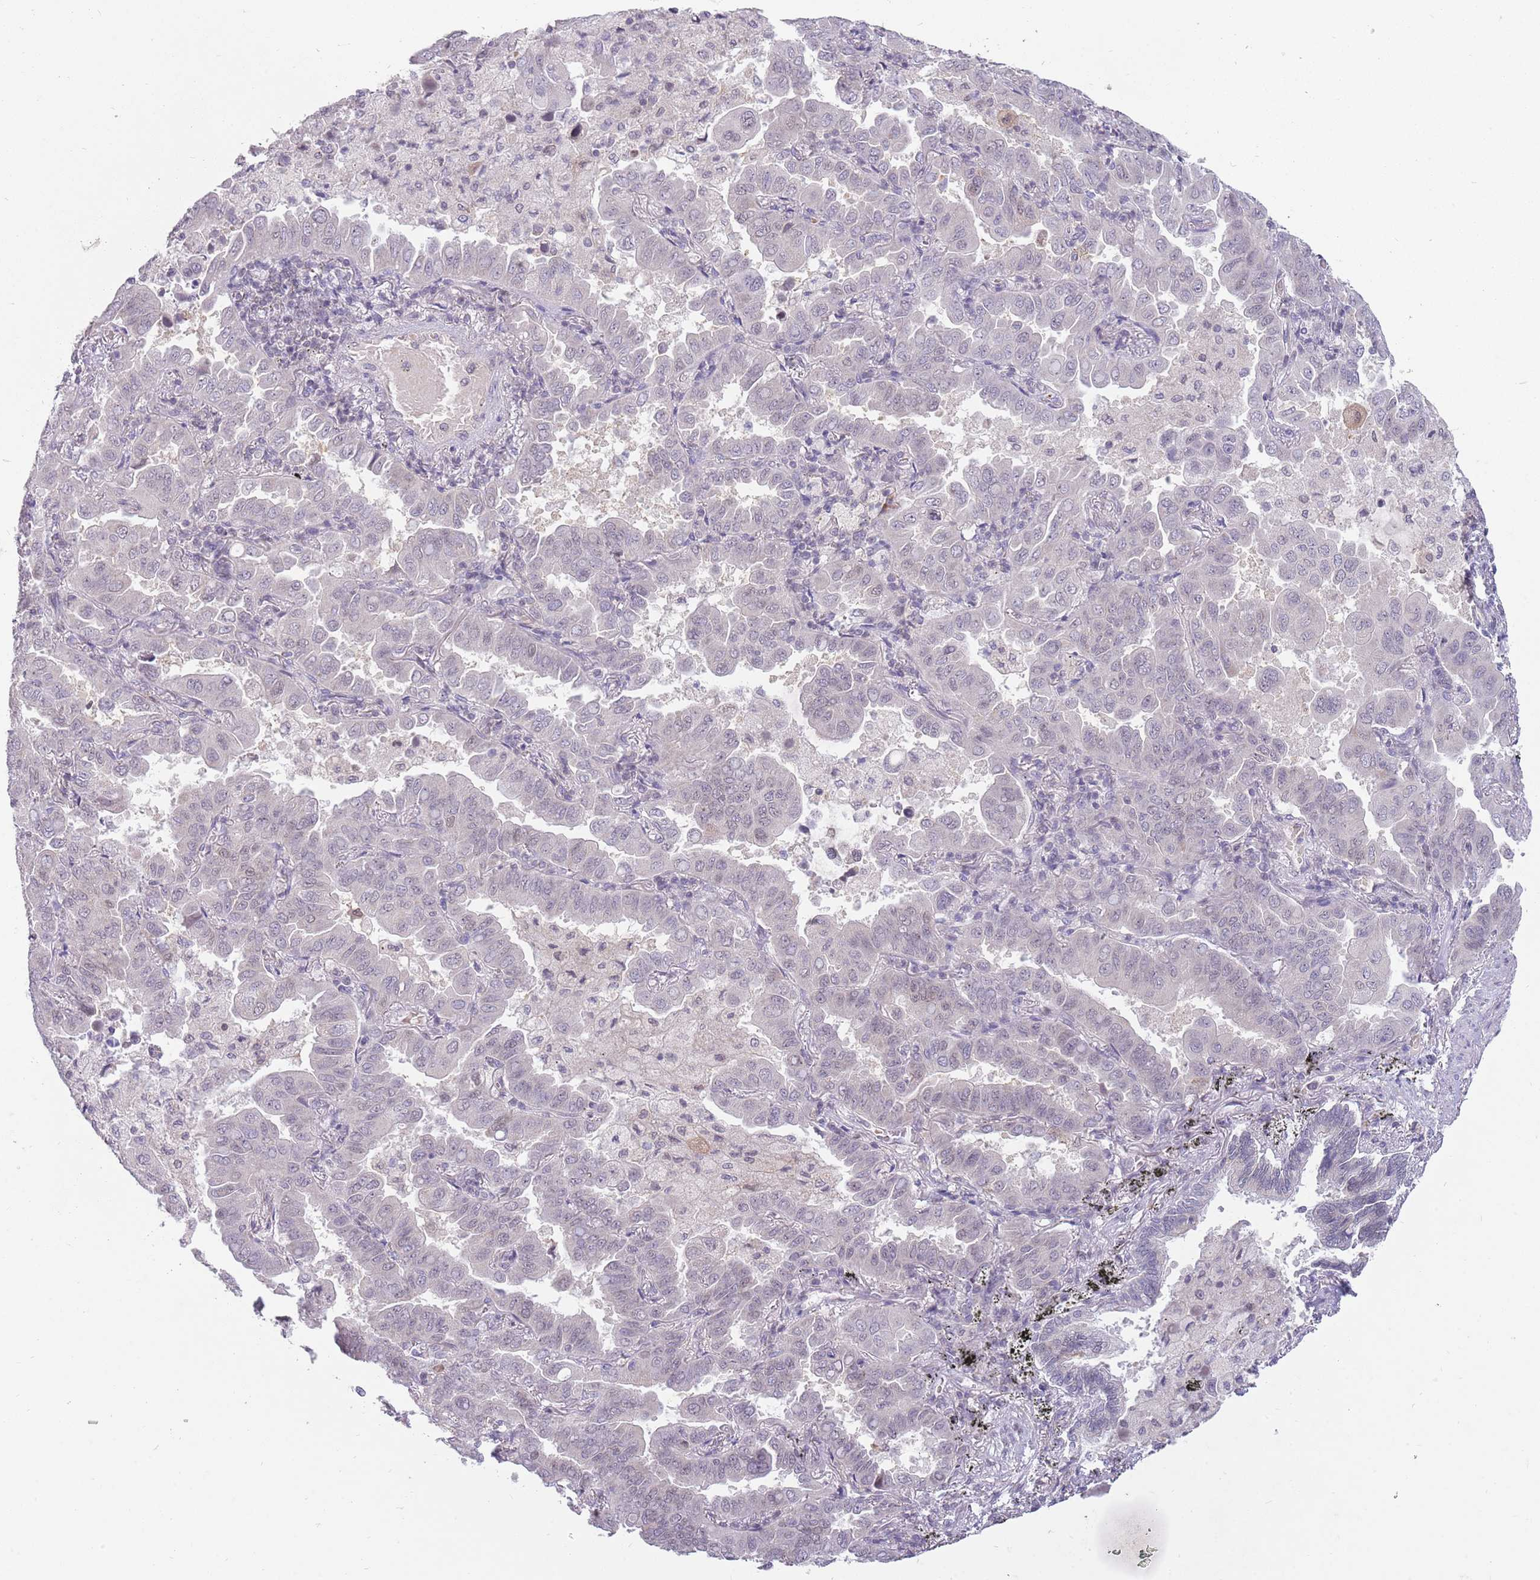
{"staining": {"intensity": "moderate", "quantity": "25%-75%", "location": "nuclear"}, "tissue": "lung cancer", "cell_type": "Tumor cells", "image_type": "cancer", "snomed": [{"axis": "morphology", "description": "Adenocarcinoma, NOS"}, {"axis": "topography", "description": "Lung"}], "caption": "A brown stain shows moderate nuclear staining of a protein in lung adenocarcinoma tumor cells.", "gene": "ZNF574", "patient": {"sex": "male", "age": 64}}